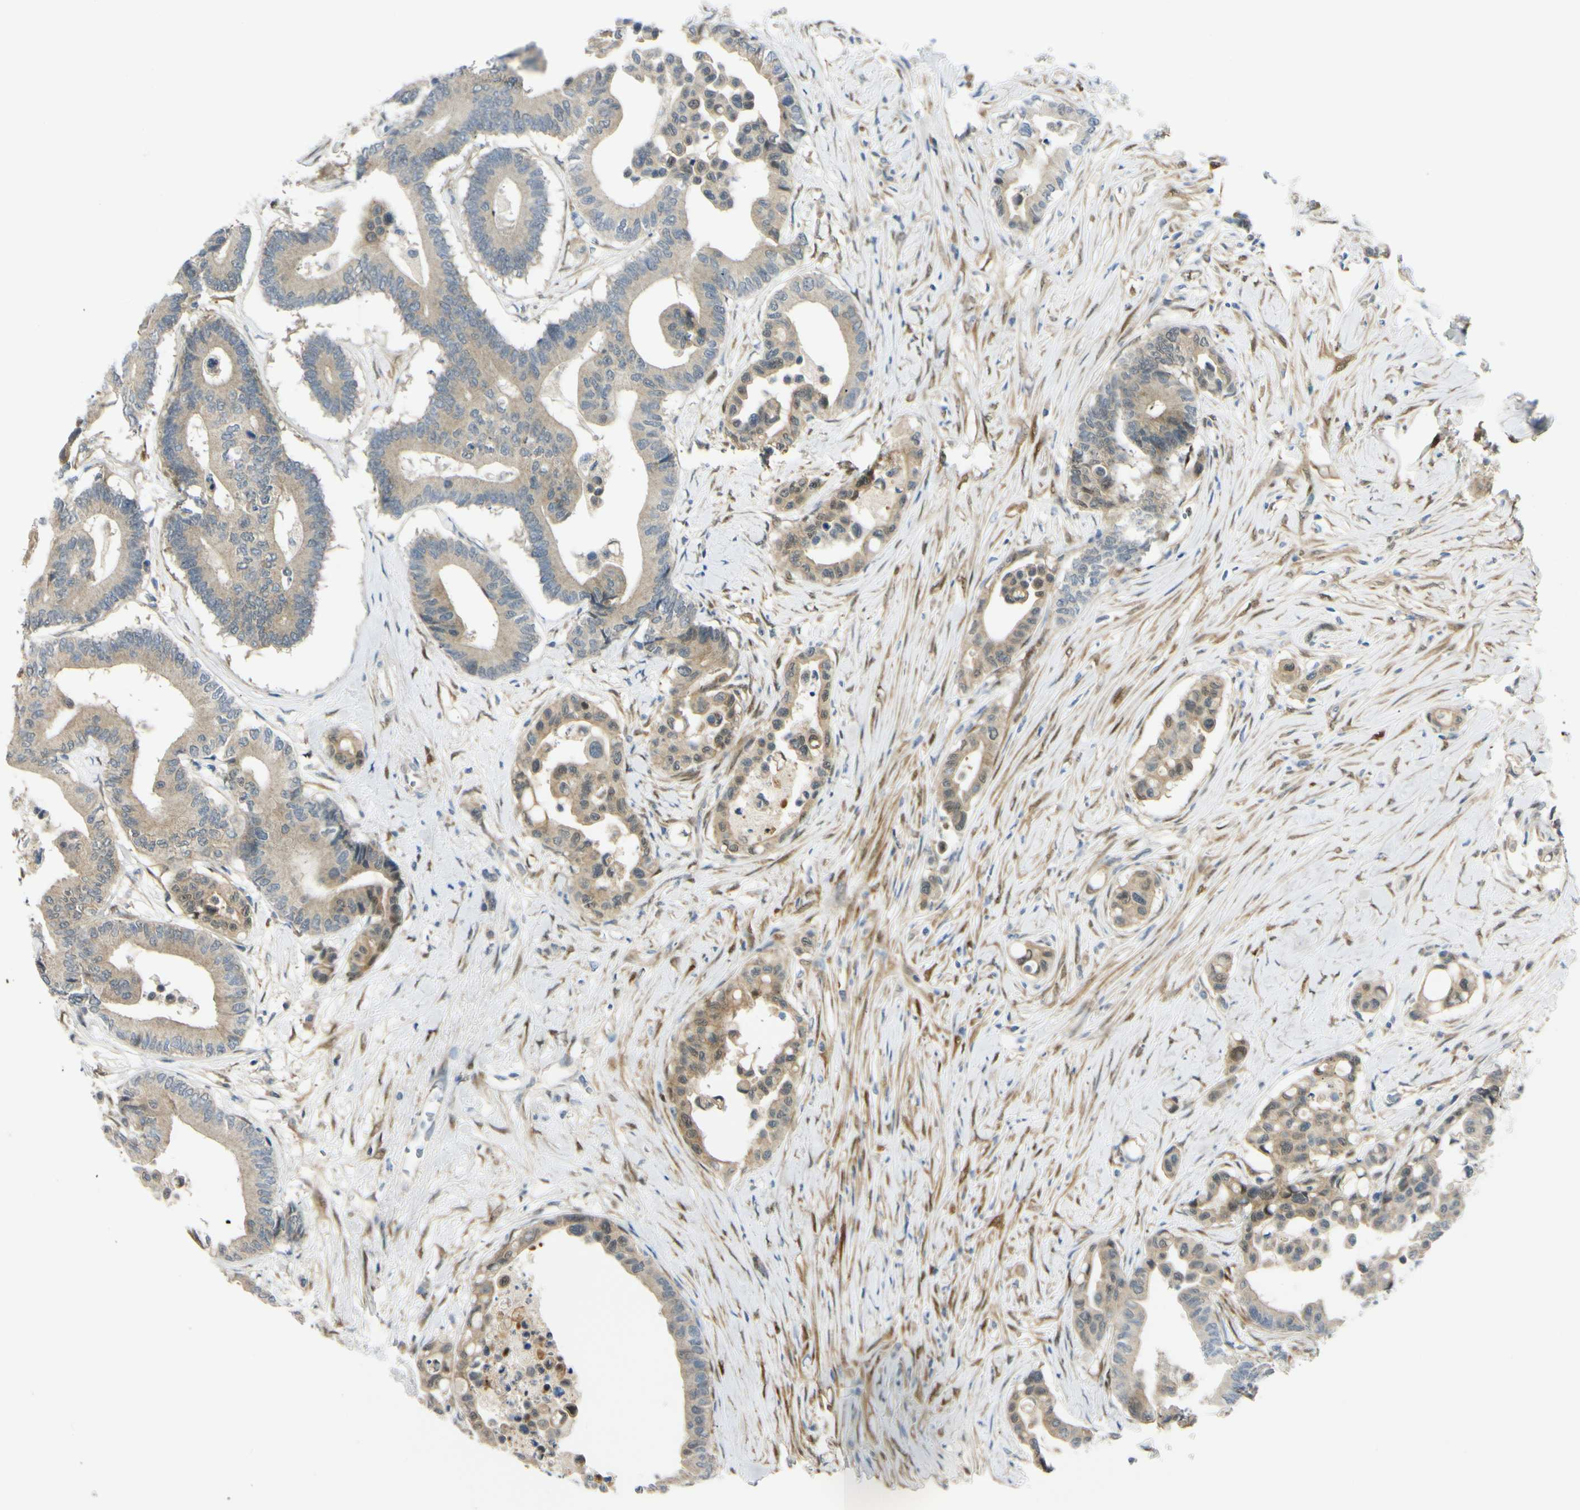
{"staining": {"intensity": "weak", "quantity": ">75%", "location": "cytoplasmic/membranous"}, "tissue": "colorectal cancer", "cell_type": "Tumor cells", "image_type": "cancer", "snomed": [{"axis": "morphology", "description": "Normal tissue, NOS"}, {"axis": "morphology", "description": "Adenocarcinoma, NOS"}, {"axis": "topography", "description": "Colon"}], "caption": "High-power microscopy captured an immunohistochemistry (IHC) image of colorectal cancer (adenocarcinoma), revealing weak cytoplasmic/membranous positivity in about >75% of tumor cells.", "gene": "FHL2", "patient": {"sex": "male", "age": 82}}